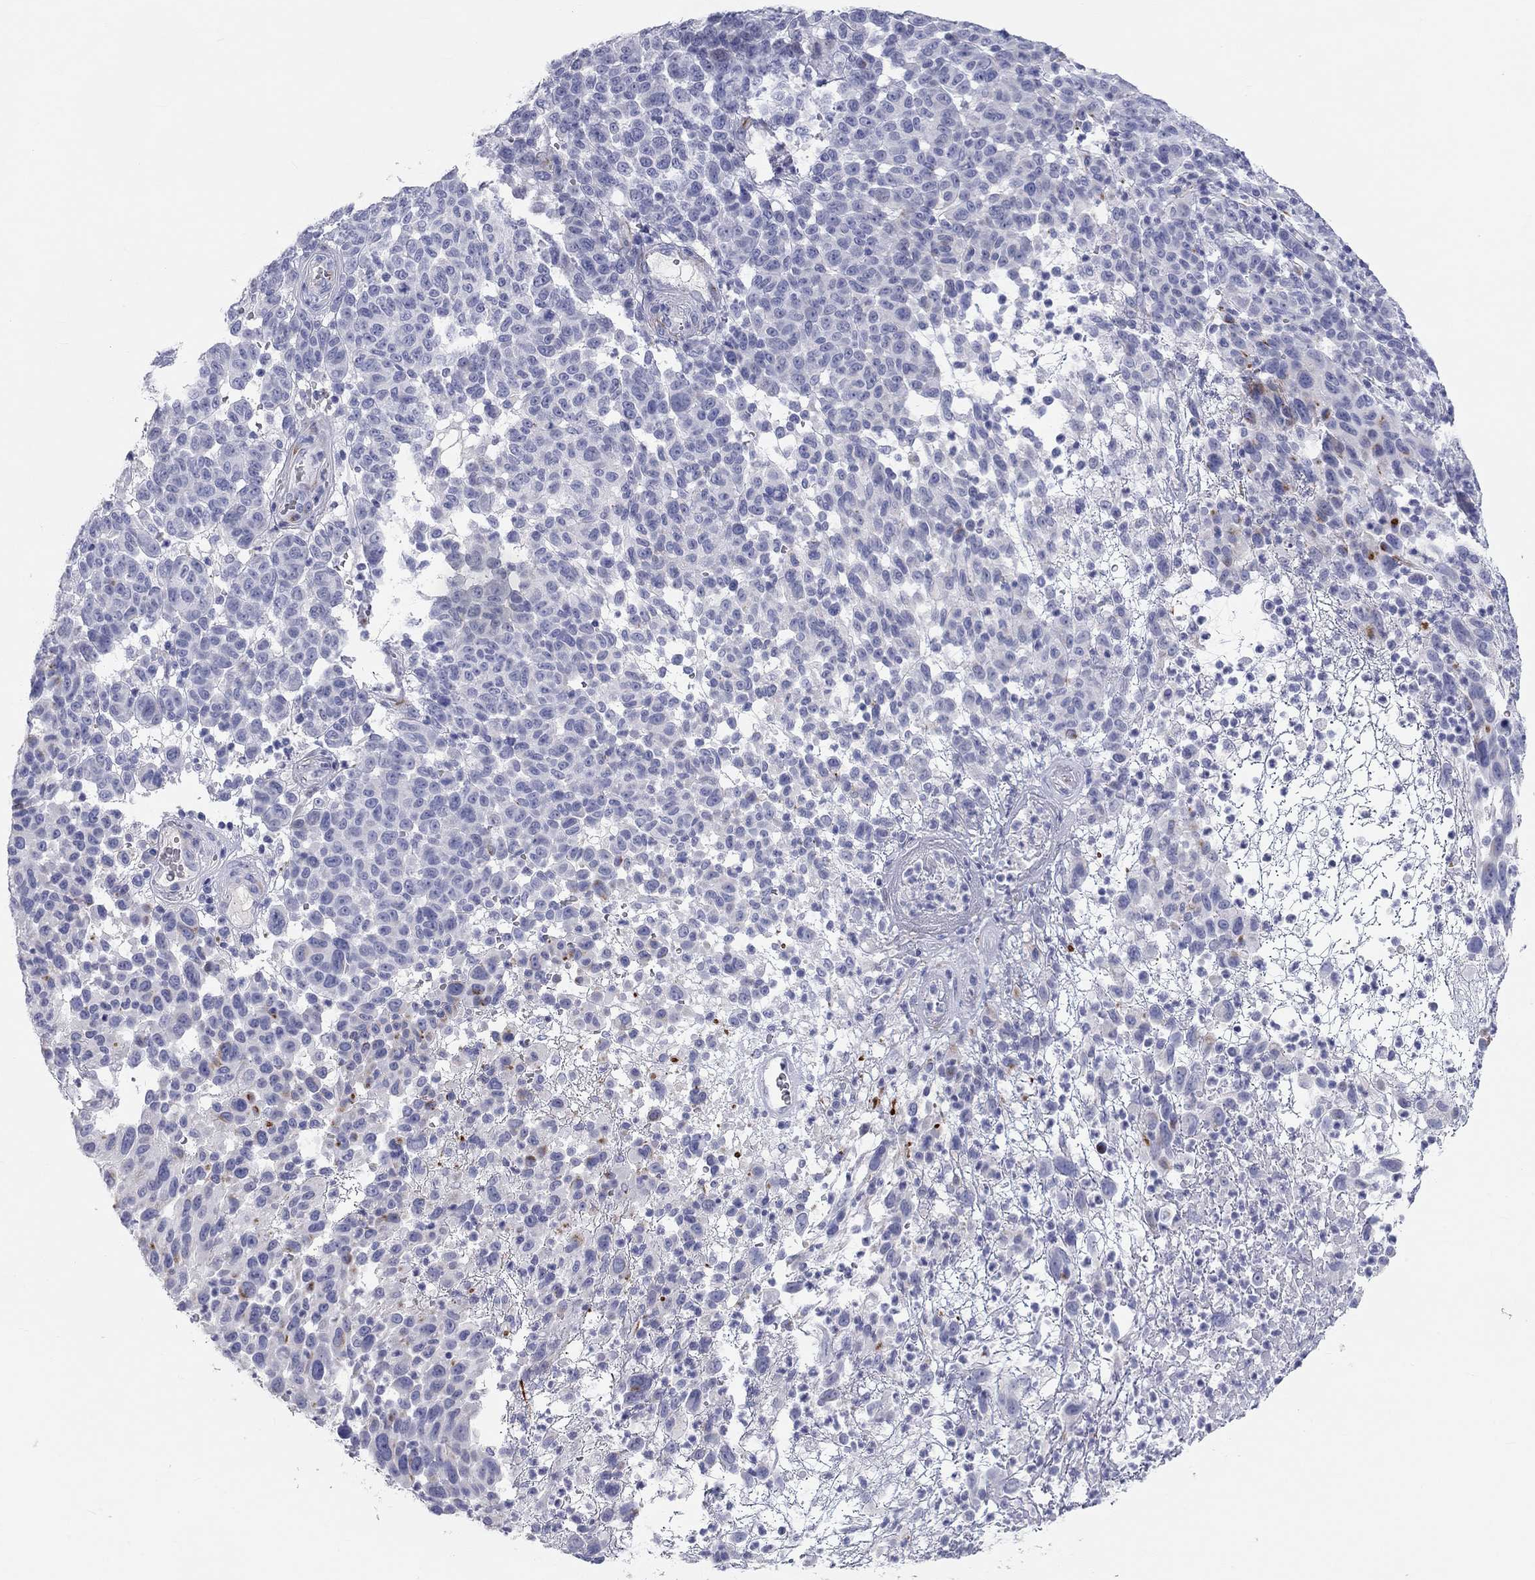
{"staining": {"intensity": "negative", "quantity": "none", "location": "none"}, "tissue": "melanoma", "cell_type": "Tumor cells", "image_type": "cancer", "snomed": [{"axis": "morphology", "description": "Malignant melanoma, NOS"}, {"axis": "topography", "description": "Skin"}], "caption": "IHC photomicrograph of human malignant melanoma stained for a protein (brown), which reveals no expression in tumor cells.", "gene": "PCDHGC5", "patient": {"sex": "male", "age": 59}}